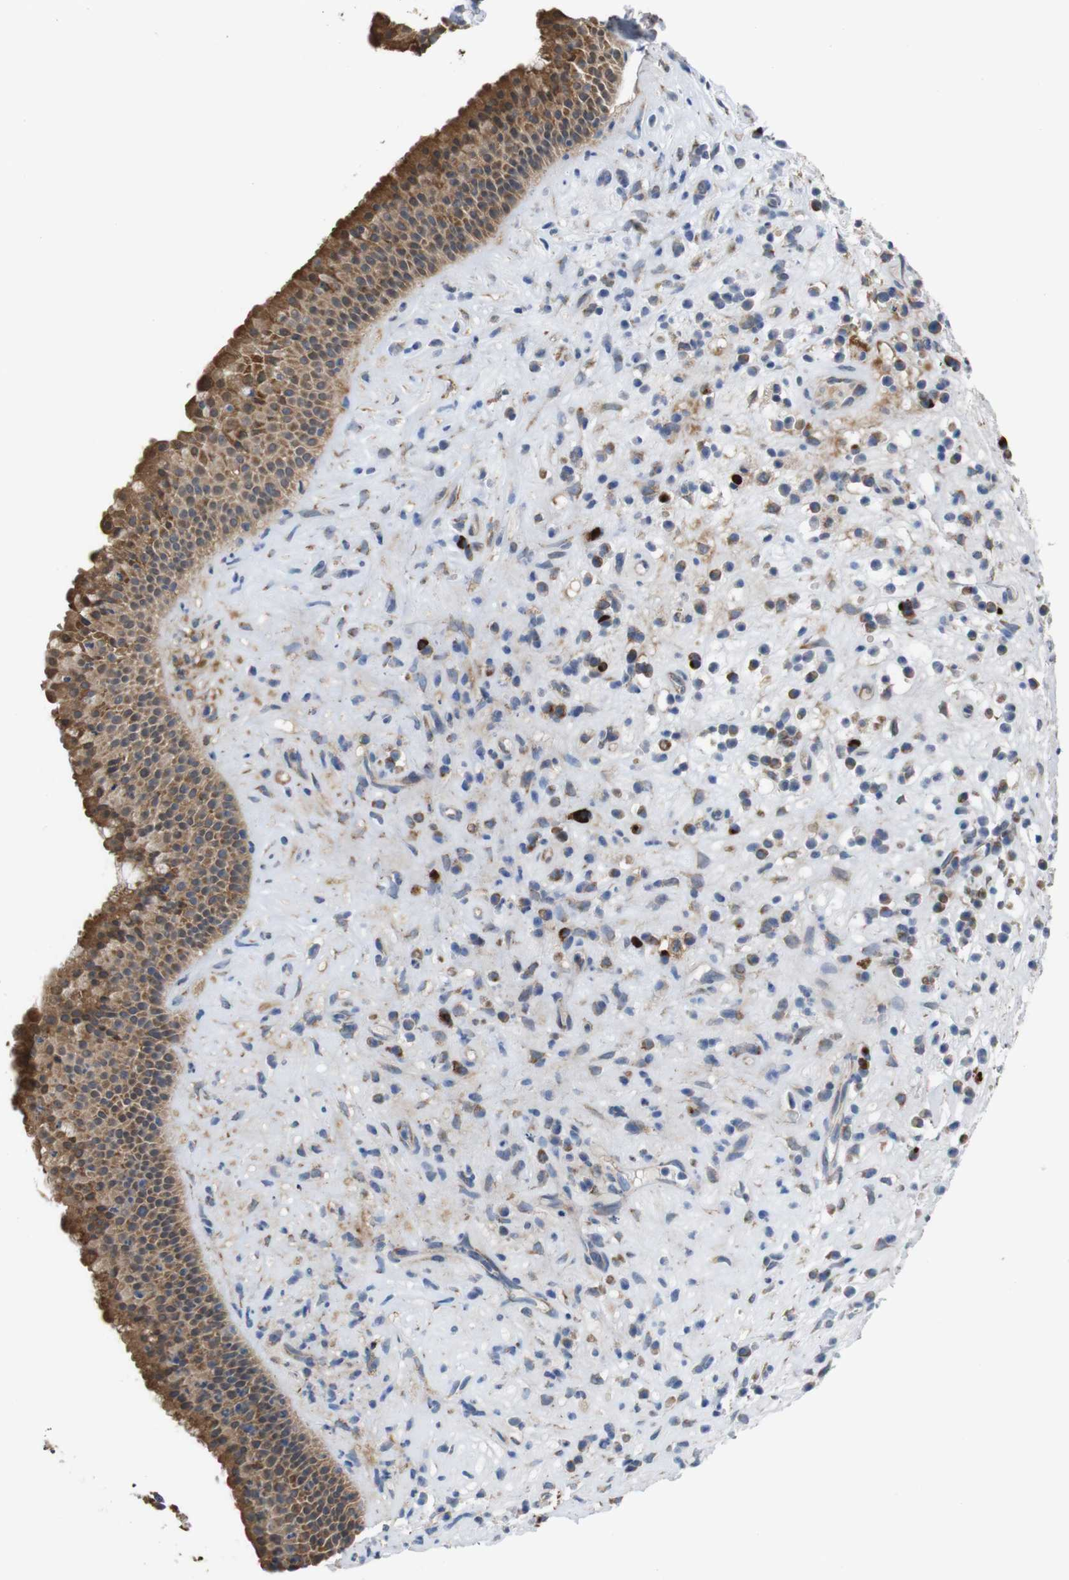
{"staining": {"intensity": "moderate", "quantity": ">75%", "location": "cytoplasmic/membranous"}, "tissue": "nasopharynx", "cell_type": "Respiratory epithelial cells", "image_type": "normal", "snomed": [{"axis": "morphology", "description": "Normal tissue, NOS"}, {"axis": "topography", "description": "Nasopharynx"}], "caption": "An image of nasopharynx stained for a protein reveals moderate cytoplasmic/membranous brown staining in respiratory epithelial cells. Nuclei are stained in blue.", "gene": "PTPRR", "patient": {"sex": "female", "age": 51}}